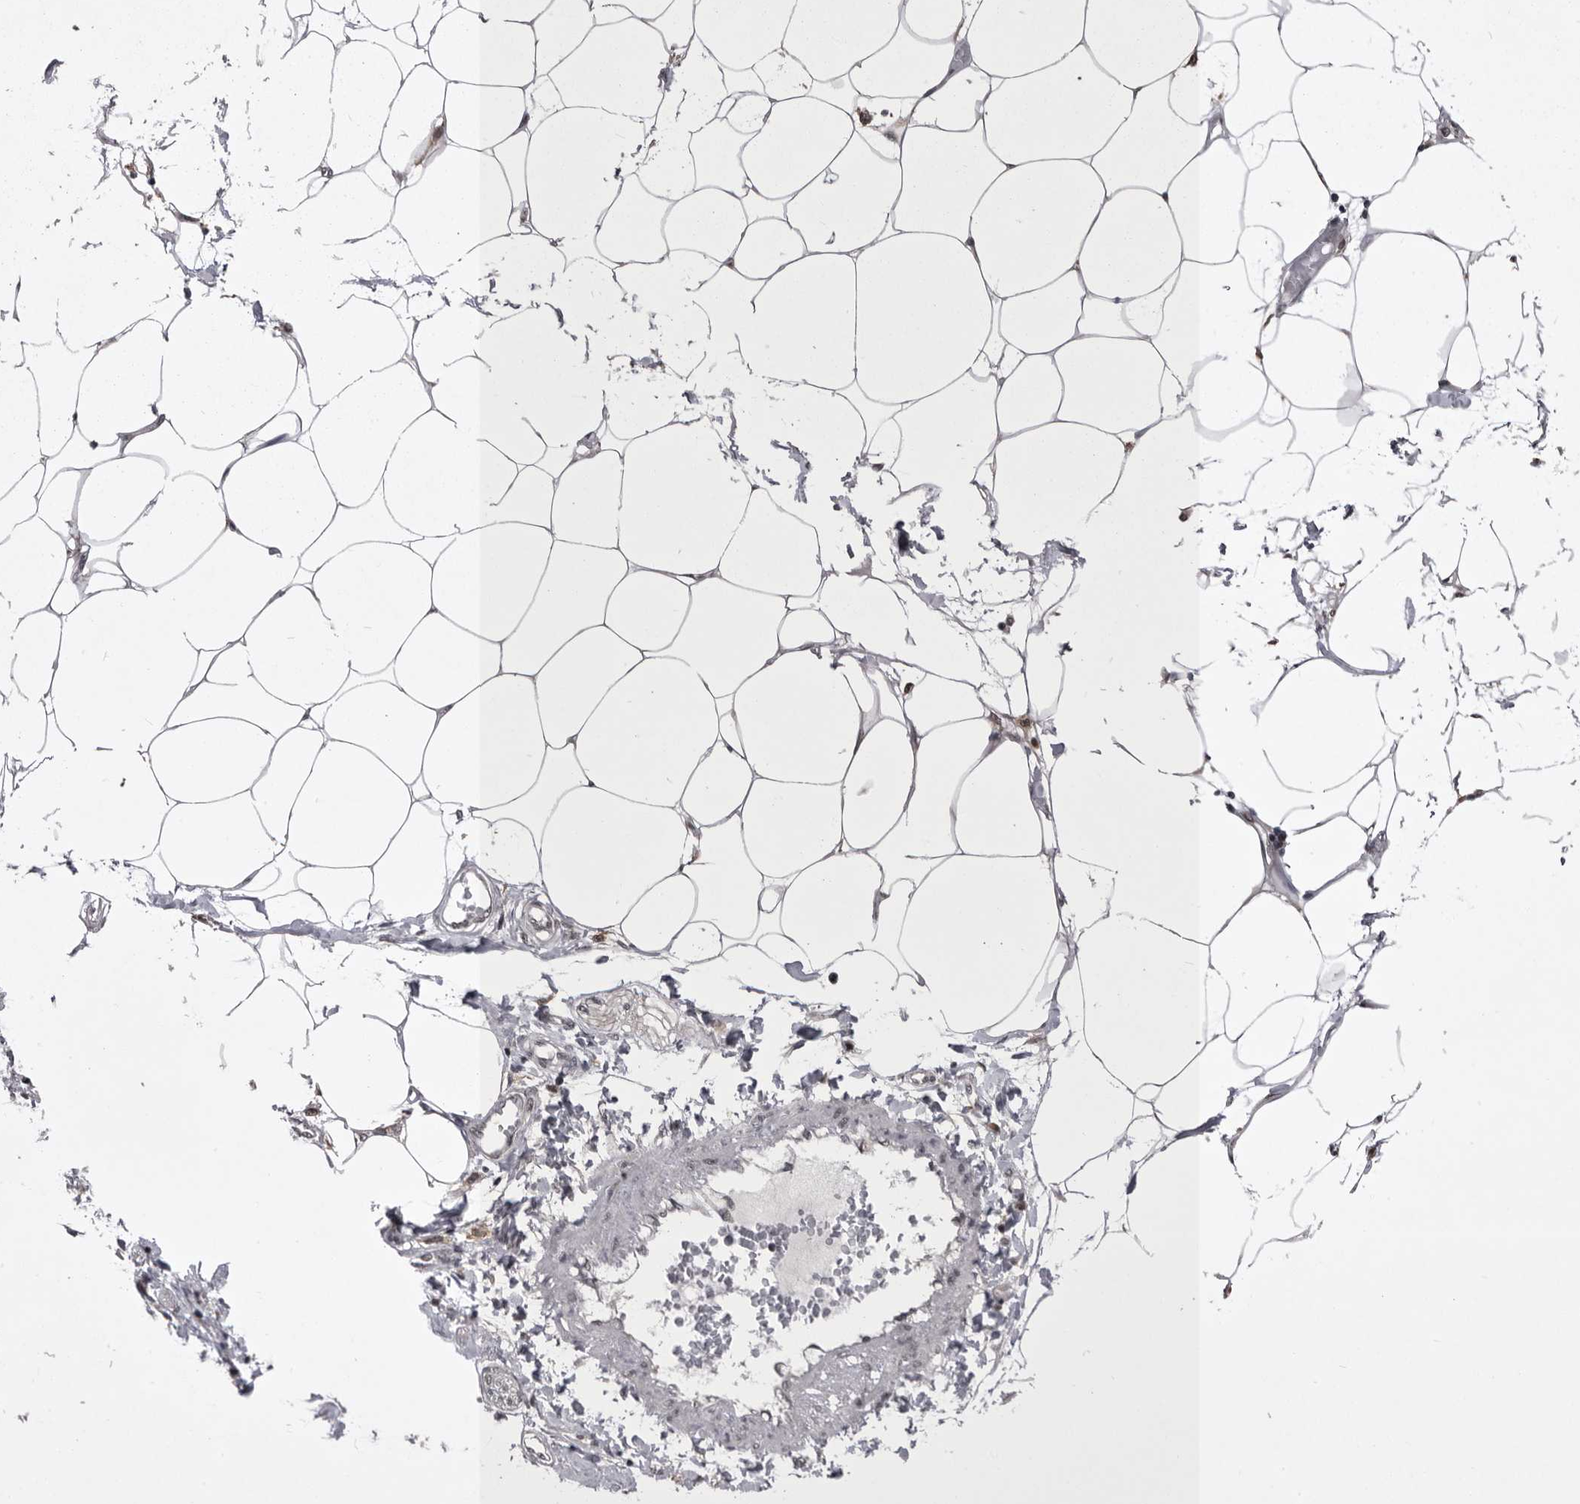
{"staining": {"intensity": "weak", "quantity": "25%-75%", "location": "cytoplasmic/membranous"}, "tissue": "adipose tissue", "cell_type": "Adipocytes", "image_type": "normal", "snomed": [{"axis": "morphology", "description": "Normal tissue, NOS"}, {"axis": "morphology", "description": "Adenocarcinoma, NOS"}, {"axis": "topography", "description": "Colon"}, {"axis": "topography", "description": "Peripheral nerve tissue"}], "caption": "Immunohistochemistry (IHC) image of benign adipose tissue stained for a protein (brown), which exhibits low levels of weak cytoplasmic/membranous positivity in approximately 25%-75% of adipocytes.", "gene": "PRPF3", "patient": {"sex": "male", "age": 14}}